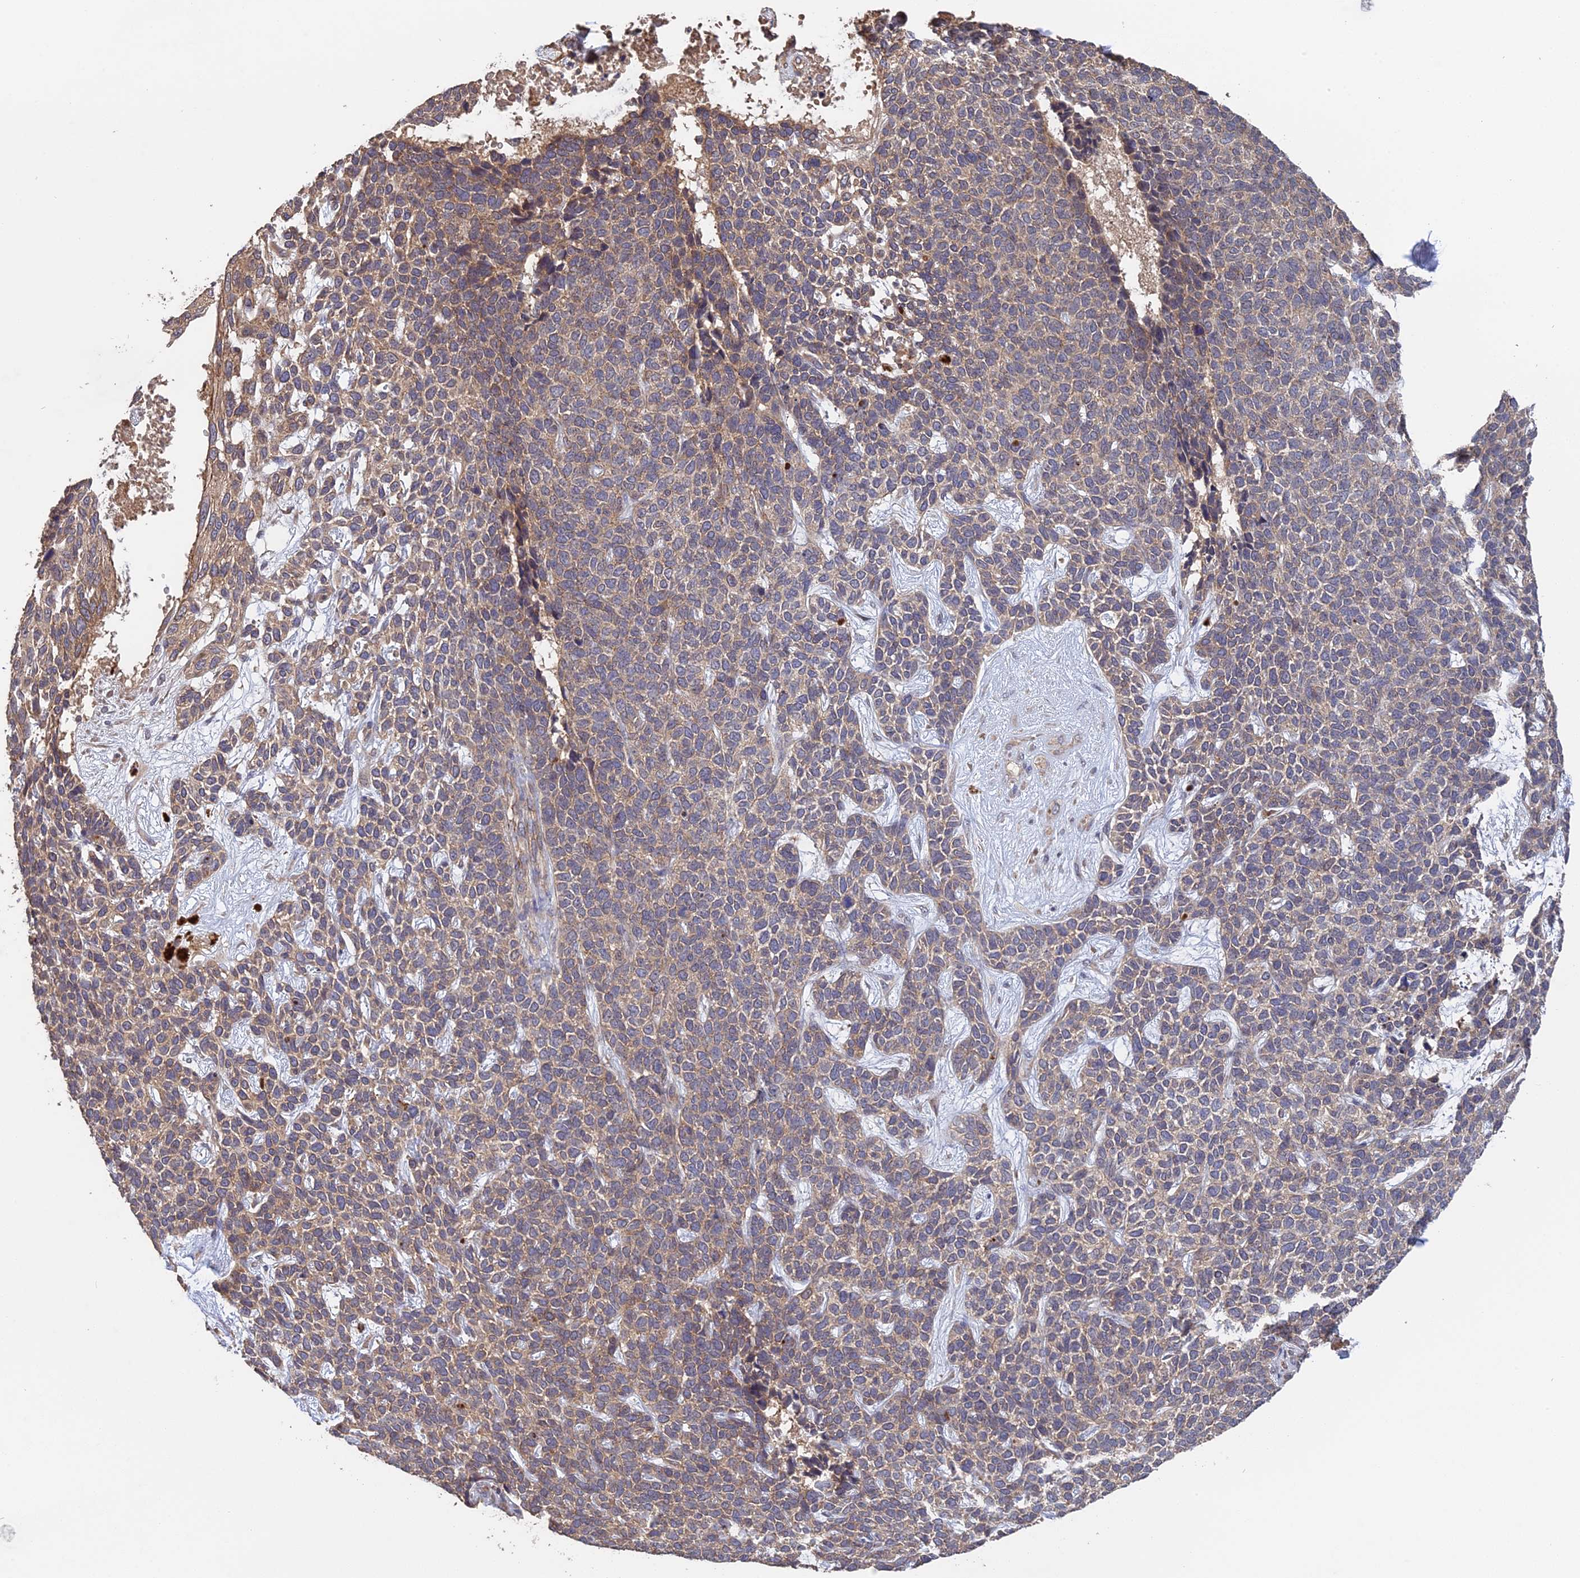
{"staining": {"intensity": "weak", "quantity": ">75%", "location": "cytoplasmic/membranous"}, "tissue": "skin cancer", "cell_type": "Tumor cells", "image_type": "cancer", "snomed": [{"axis": "morphology", "description": "Basal cell carcinoma"}, {"axis": "topography", "description": "Skin"}], "caption": "Skin basal cell carcinoma tissue shows weak cytoplasmic/membranous positivity in approximately >75% of tumor cells, visualized by immunohistochemistry.", "gene": "ARHGAP40", "patient": {"sex": "female", "age": 84}}